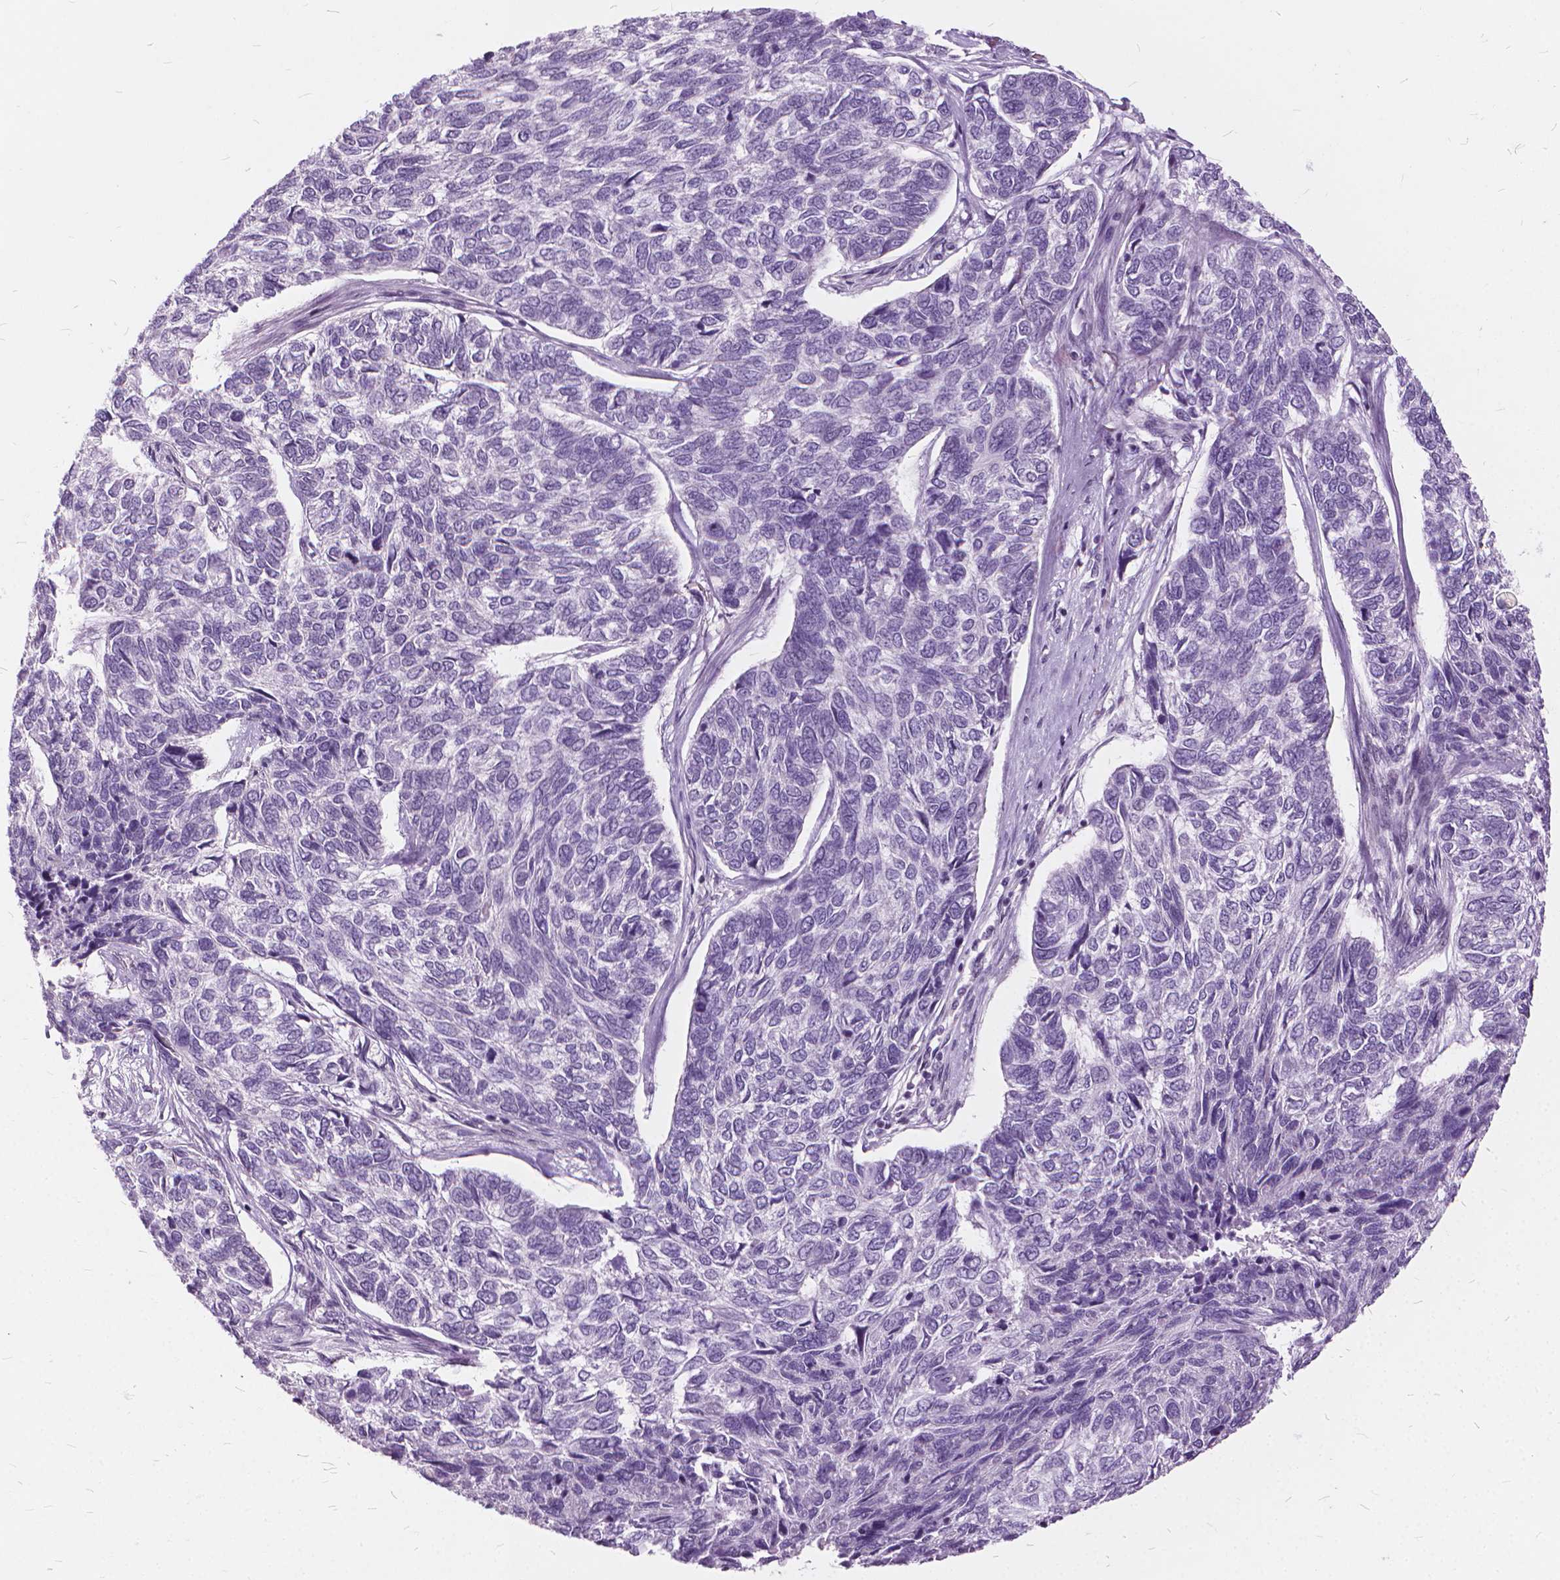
{"staining": {"intensity": "negative", "quantity": "none", "location": "none"}, "tissue": "skin cancer", "cell_type": "Tumor cells", "image_type": "cancer", "snomed": [{"axis": "morphology", "description": "Basal cell carcinoma"}, {"axis": "topography", "description": "Skin"}], "caption": "The photomicrograph reveals no staining of tumor cells in skin cancer.", "gene": "STAT5B", "patient": {"sex": "female", "age": 65}}